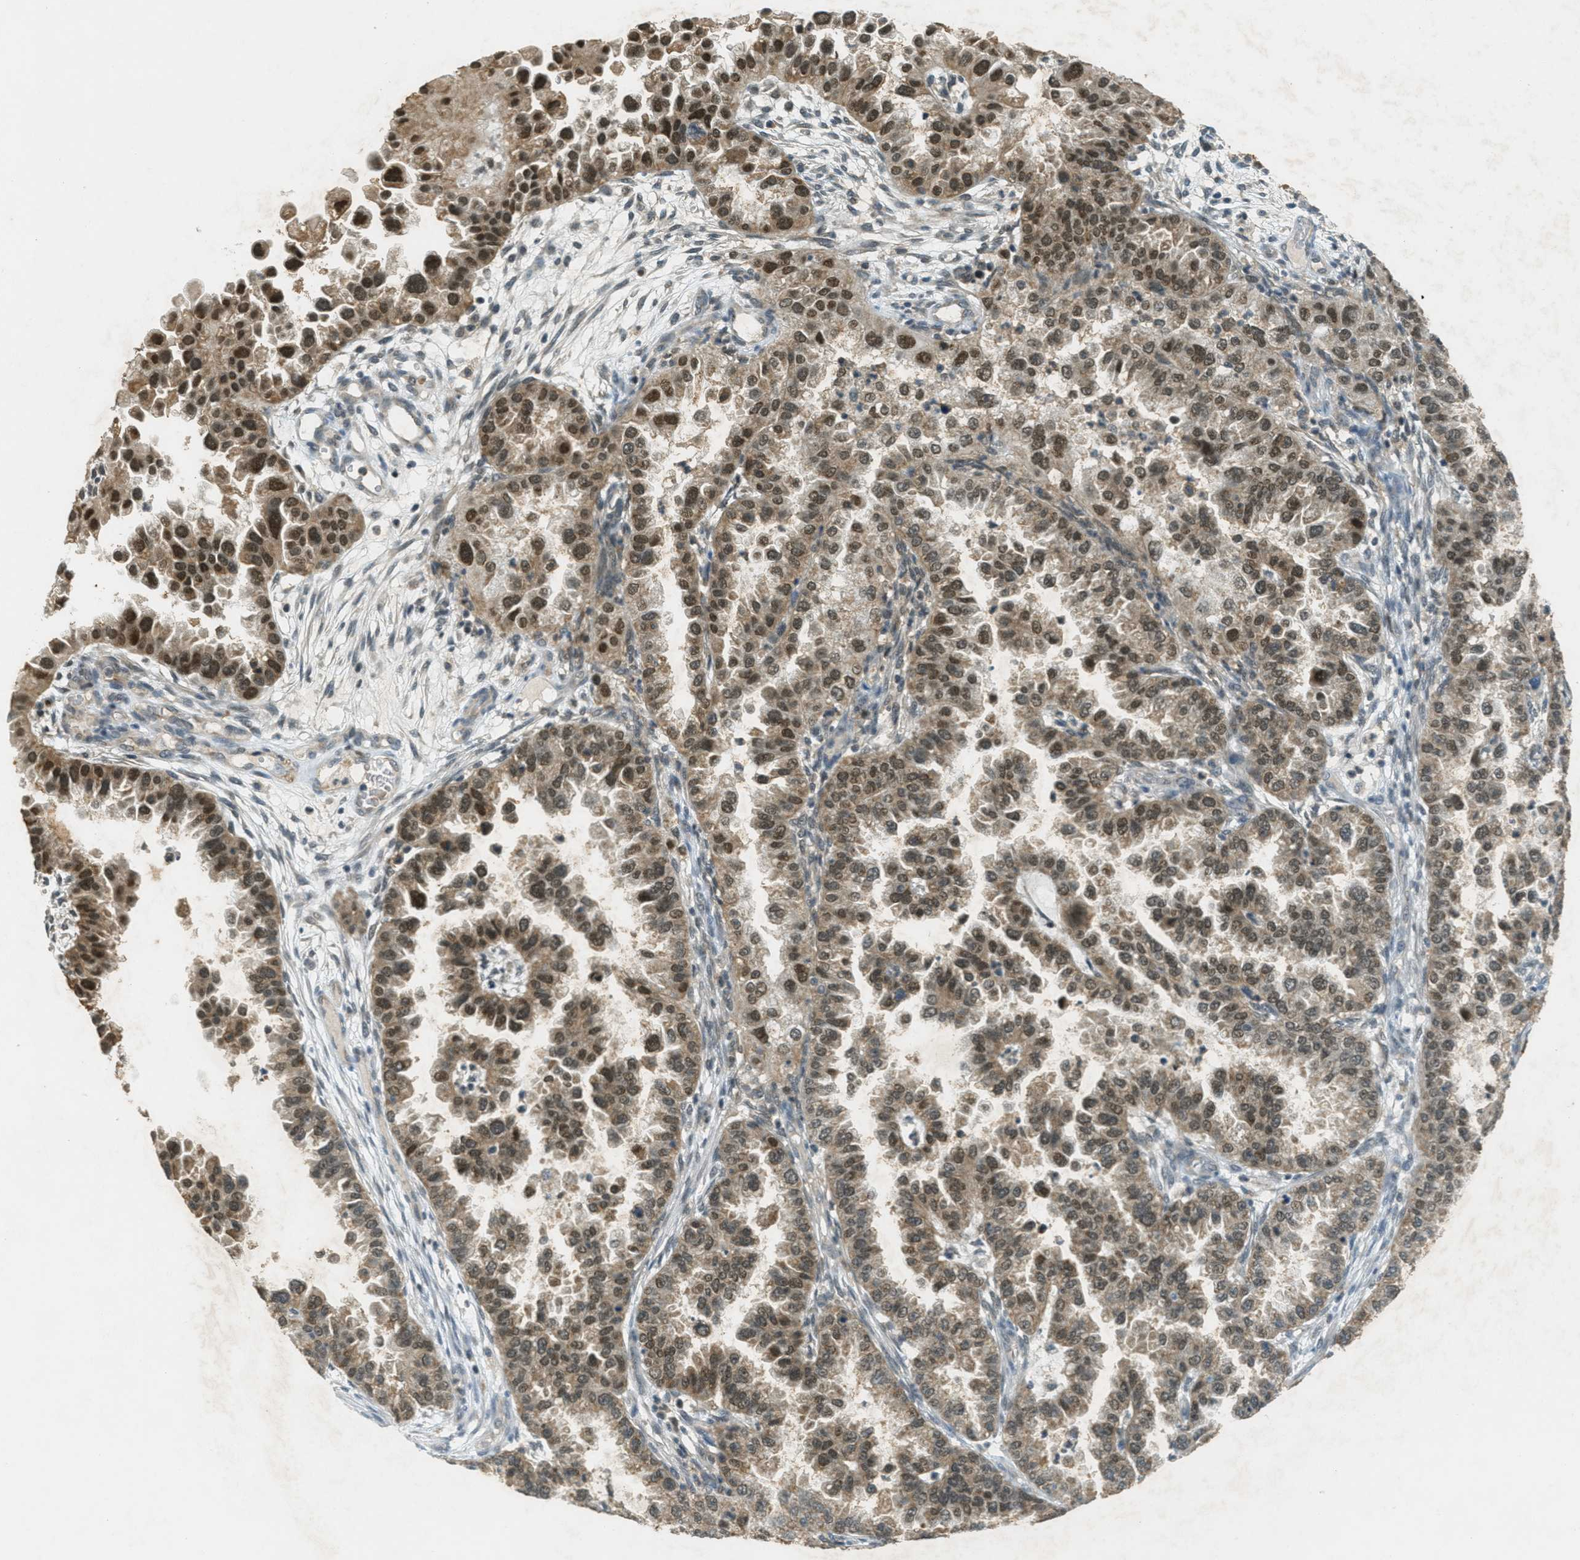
{"staining": {"intensity": "strong", "quantity": ">75%", "location": "cytoplasmic/membranous,nuclear"}, "tissue": "endometrial cancer", "cell_type": "Tumor cells", "image_type": "cancer", "snomed": [{"axis": "morphology", "description": "Adenocarcinoma, NOS"}, {"axis": "topography", "description": "Endometrium"}], "caption": "Immunohistochemical staining of endometrial cancer (adenocarcinoma) exhibits high levels of strong cytoplasmic/membranous and nuclear protein expression in approximately >75% of tumor cells.", "gene": "TCF20", "patient": {"sex": "female", "age": 85}}